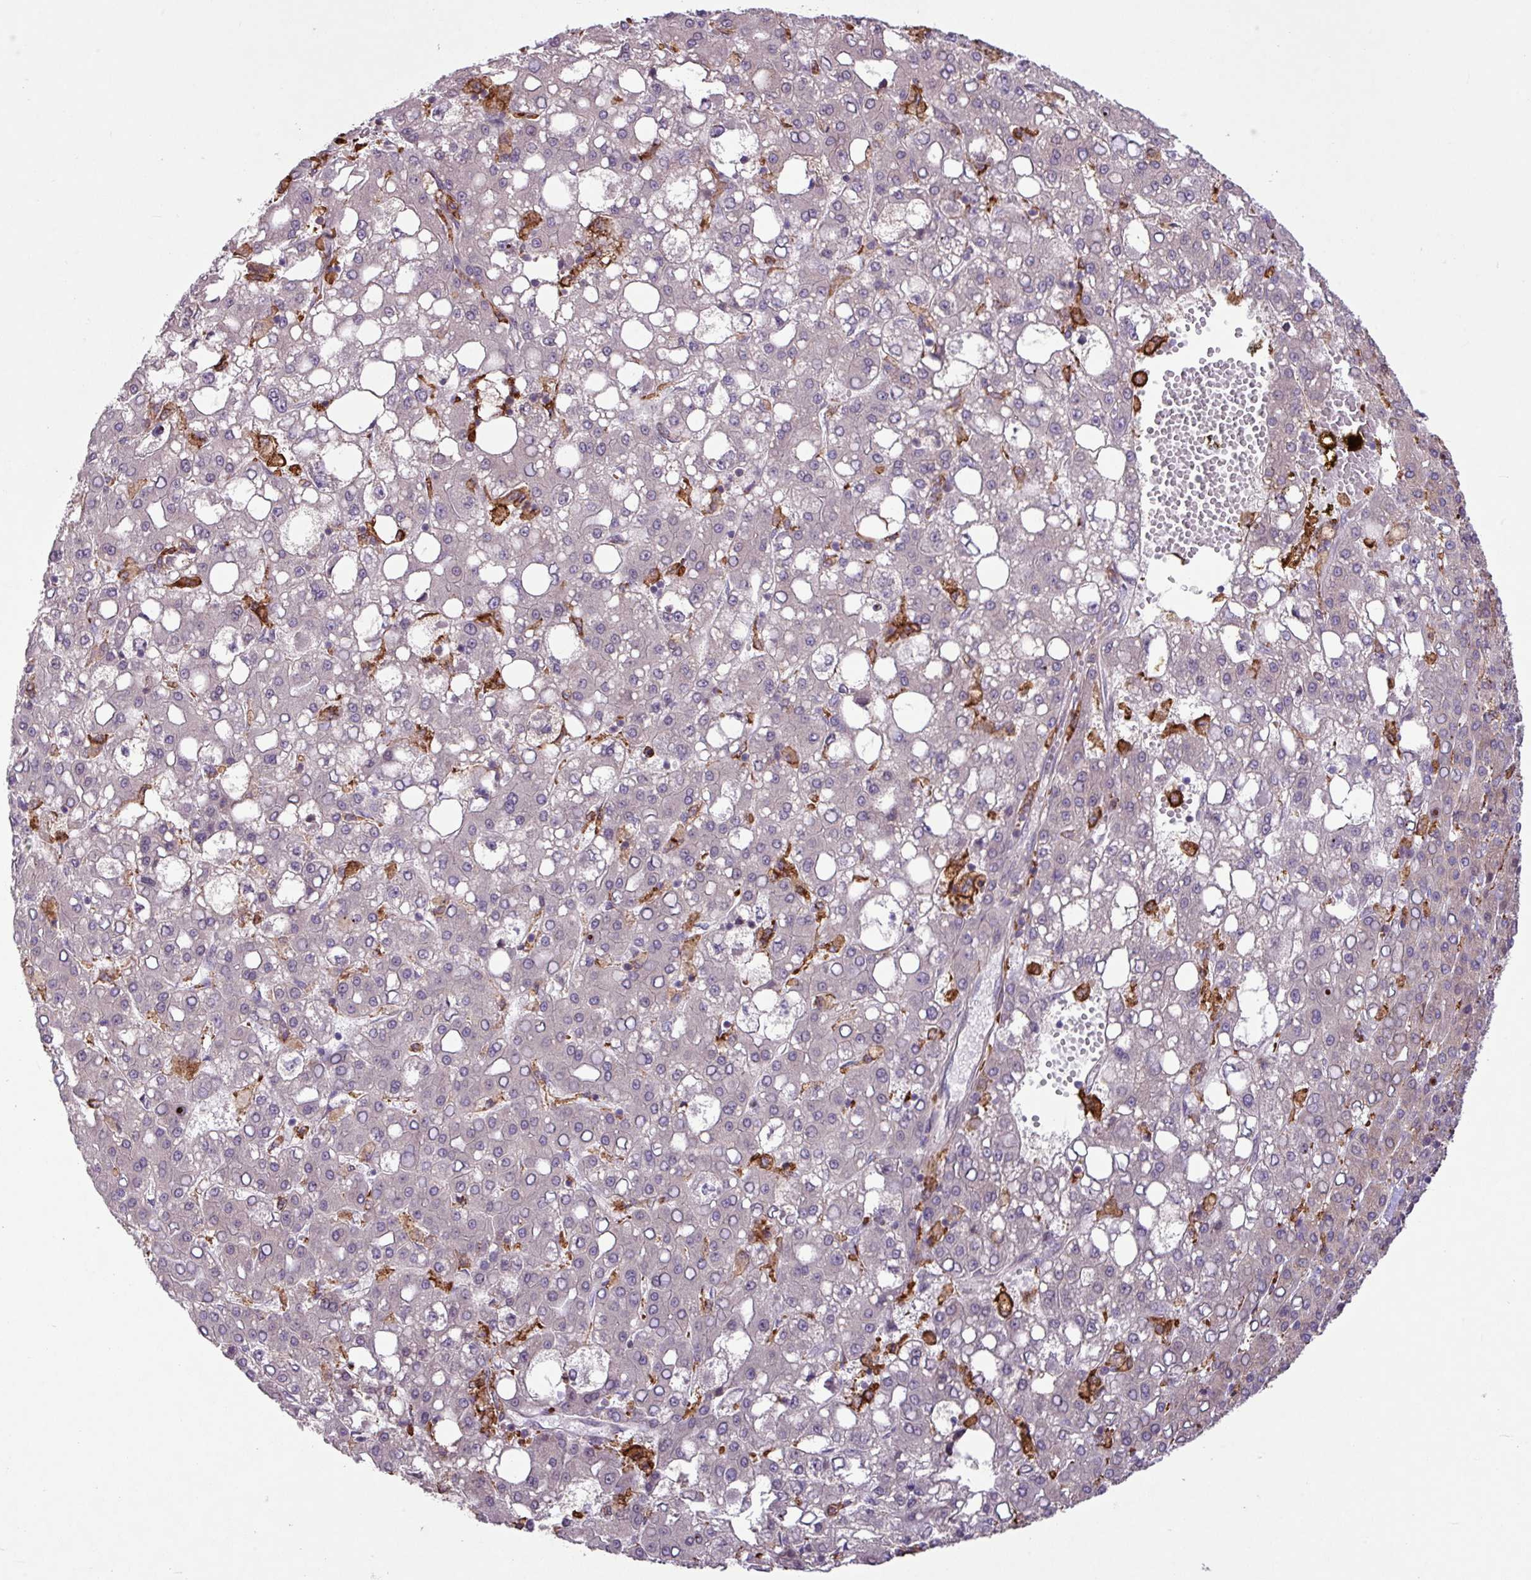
{"staining": {"intensity": "negative", "quantity": "none", "location": "none"}, "tissue": "liver cancer", "cell_type": "Tumor cells", "image_type": "cancer", "snomed": [{"axis": "morphology", "description": "Carcinoma, Hepatocellular, NOS"}, {"axis": "topography", "description": "Liver"}], "caption": "Micrograph shows no significant protein positivity in tumor cells of hepatocellular carcinoma (liver).", "gene": "ARHGEF25", "patient": {"sex": "male", "age": 65}}